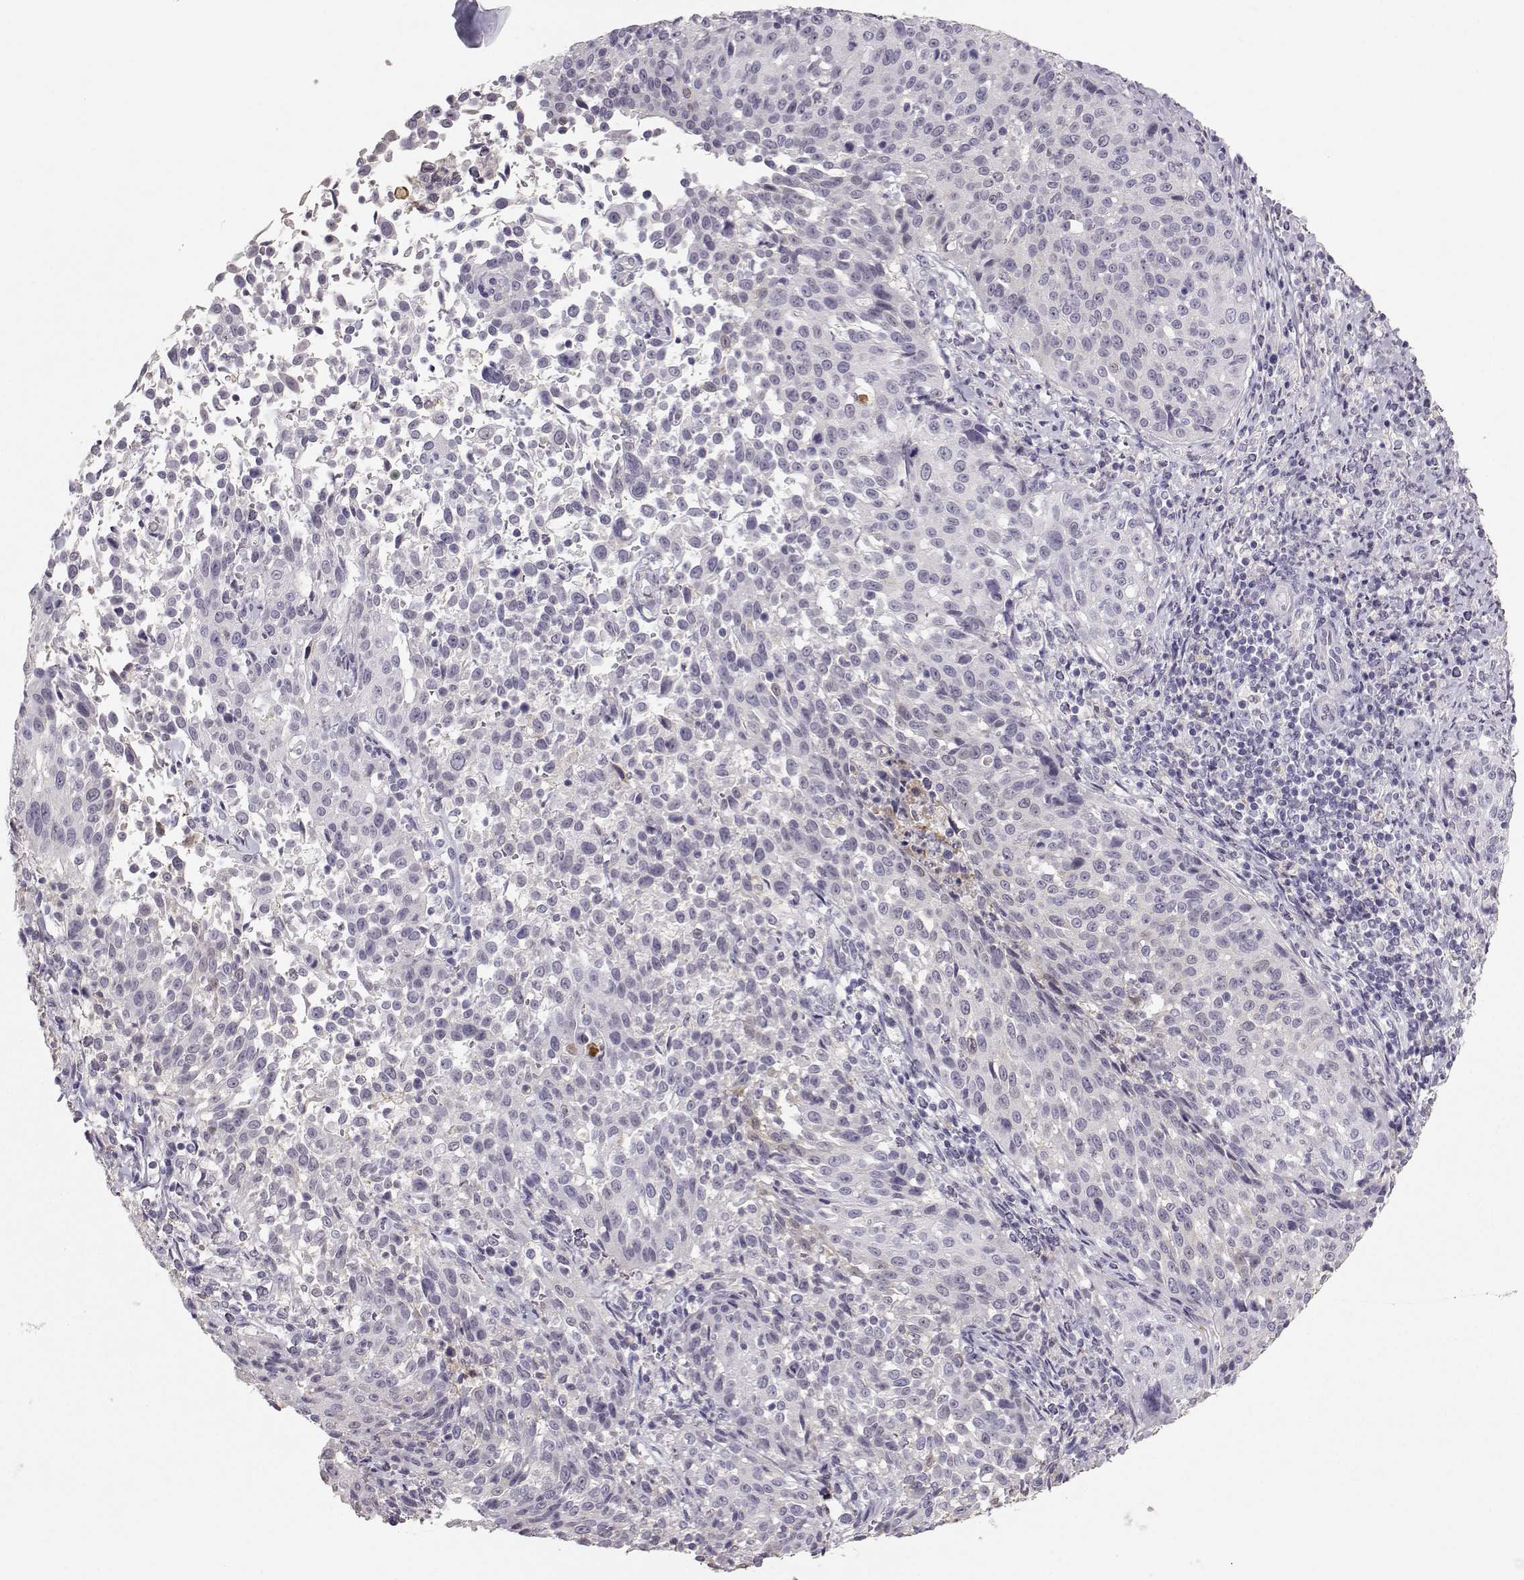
{"staining": {"intensity": "negative", "quantity": "none", "location": "none"}, "tissue": "cervical cancer", "cell_type": "Tumor cells", "image_type": "cancer", "snomed": [{"axis": "morphology", "description": "Squamous cell carcinoma, NOS"}, {"axis": "topography", "description": "Cervix"}], "caption": "Immunohistochemistry (IHC) photomicrograph of cervical cancer stained for a protein (brown), which displays no expression in tumor cells.", "gene": "POU1F1", "patient": {"sex": "female", "age": 26}}